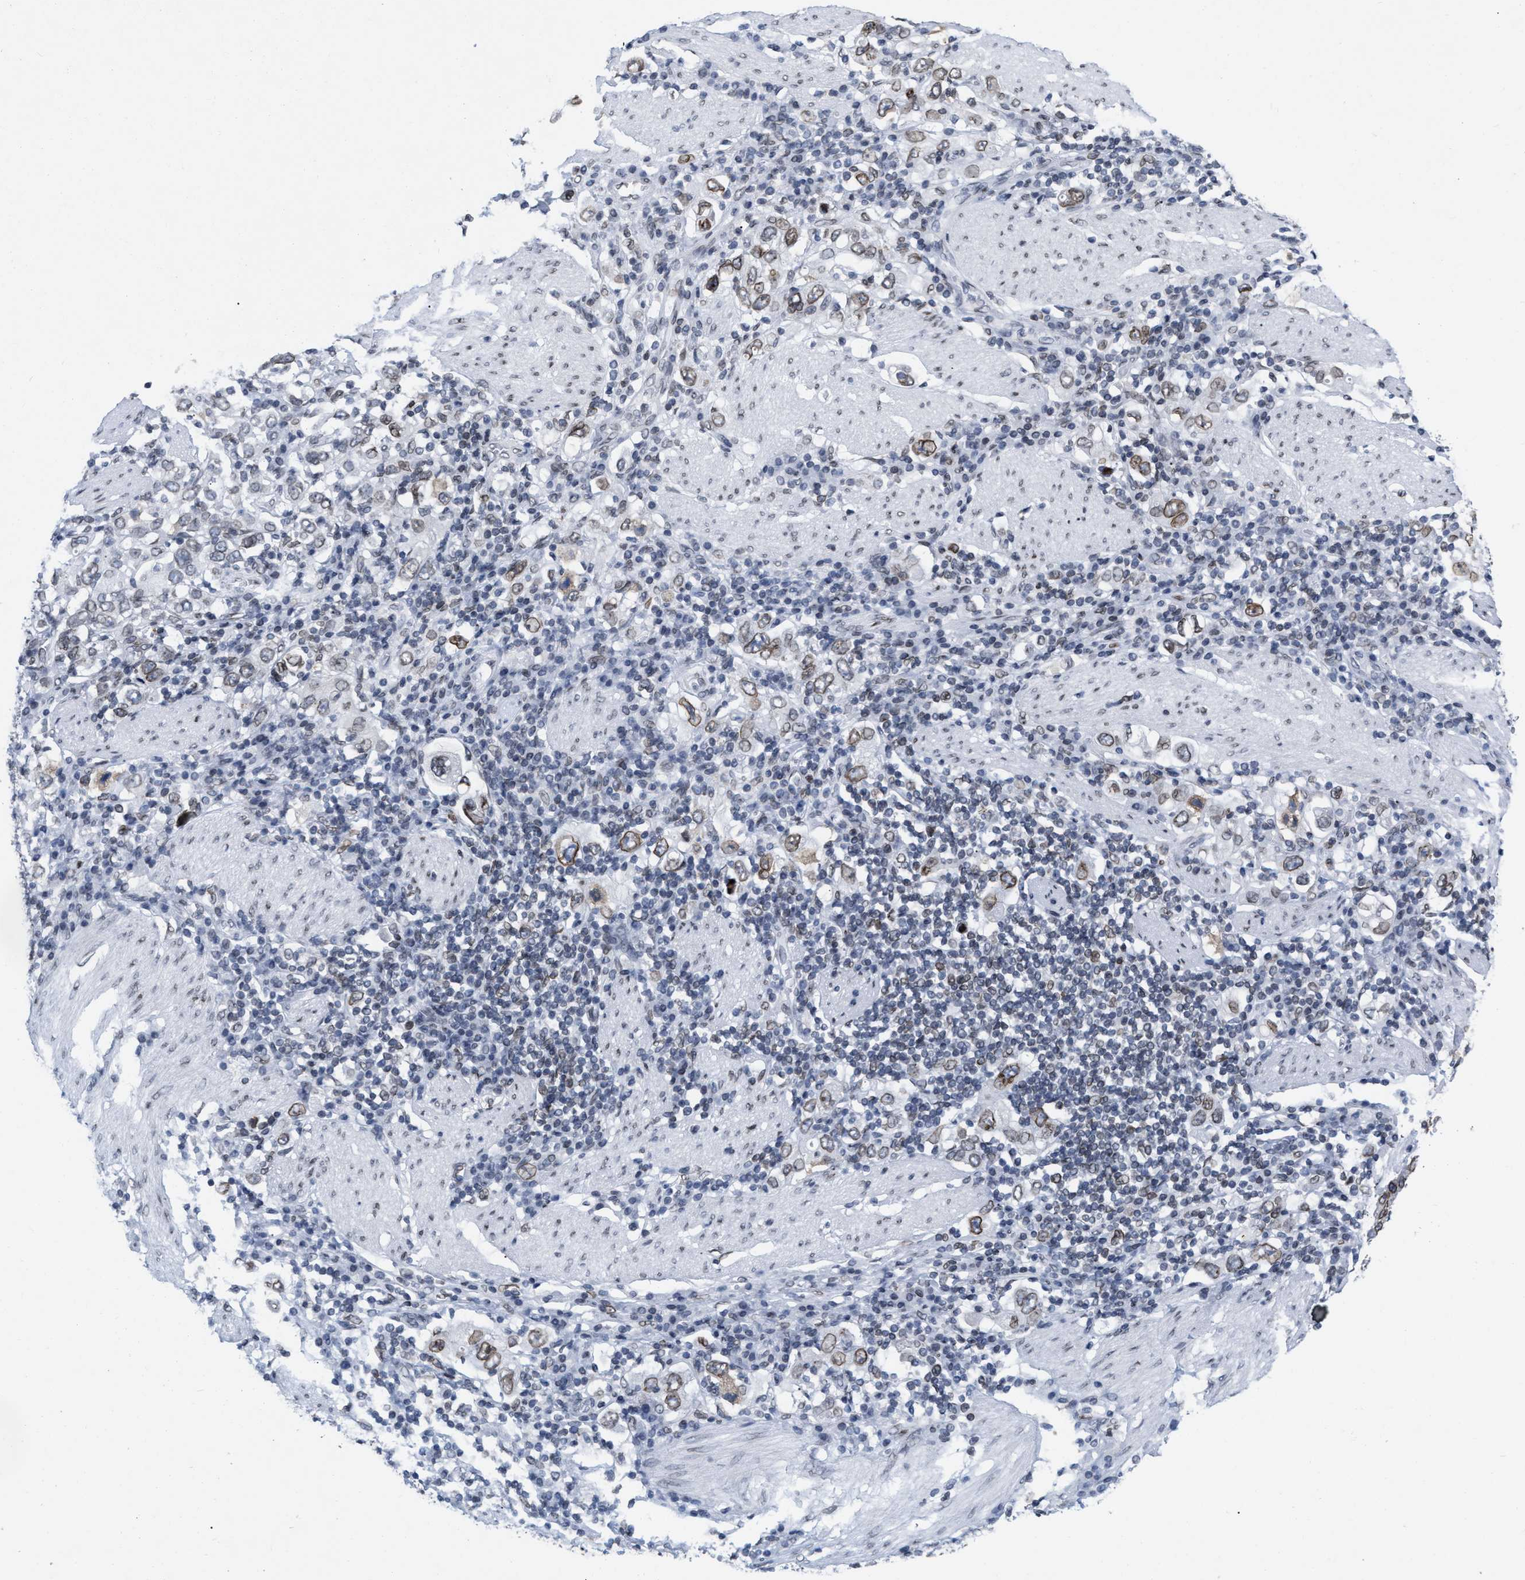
{"staining": {"intensity": "moderate", "quantity": "25%-75%", "location": "cytoplasmic/membranous,nuclear"}, "tissue": "stomach cancer", "cell_type": "Tumor cells", "image_type": "cancer", "snomed": [{"axis": "morphology", "description": "Adenocarcinoma, NOS"}, {"axis": "topography", "description": "Stomach, upper"}], "caption": "This photomicrograph displays adenocarcinoma (stomach) stained with IHC to label a protein in brown. The cytoplasmic/membranous and nuclear of tumor cells show moderate positivity for the protein. Nuclei are counter-stained blue.", "gene": "TPR", "patient": {"sex": "male", "age": 62}}